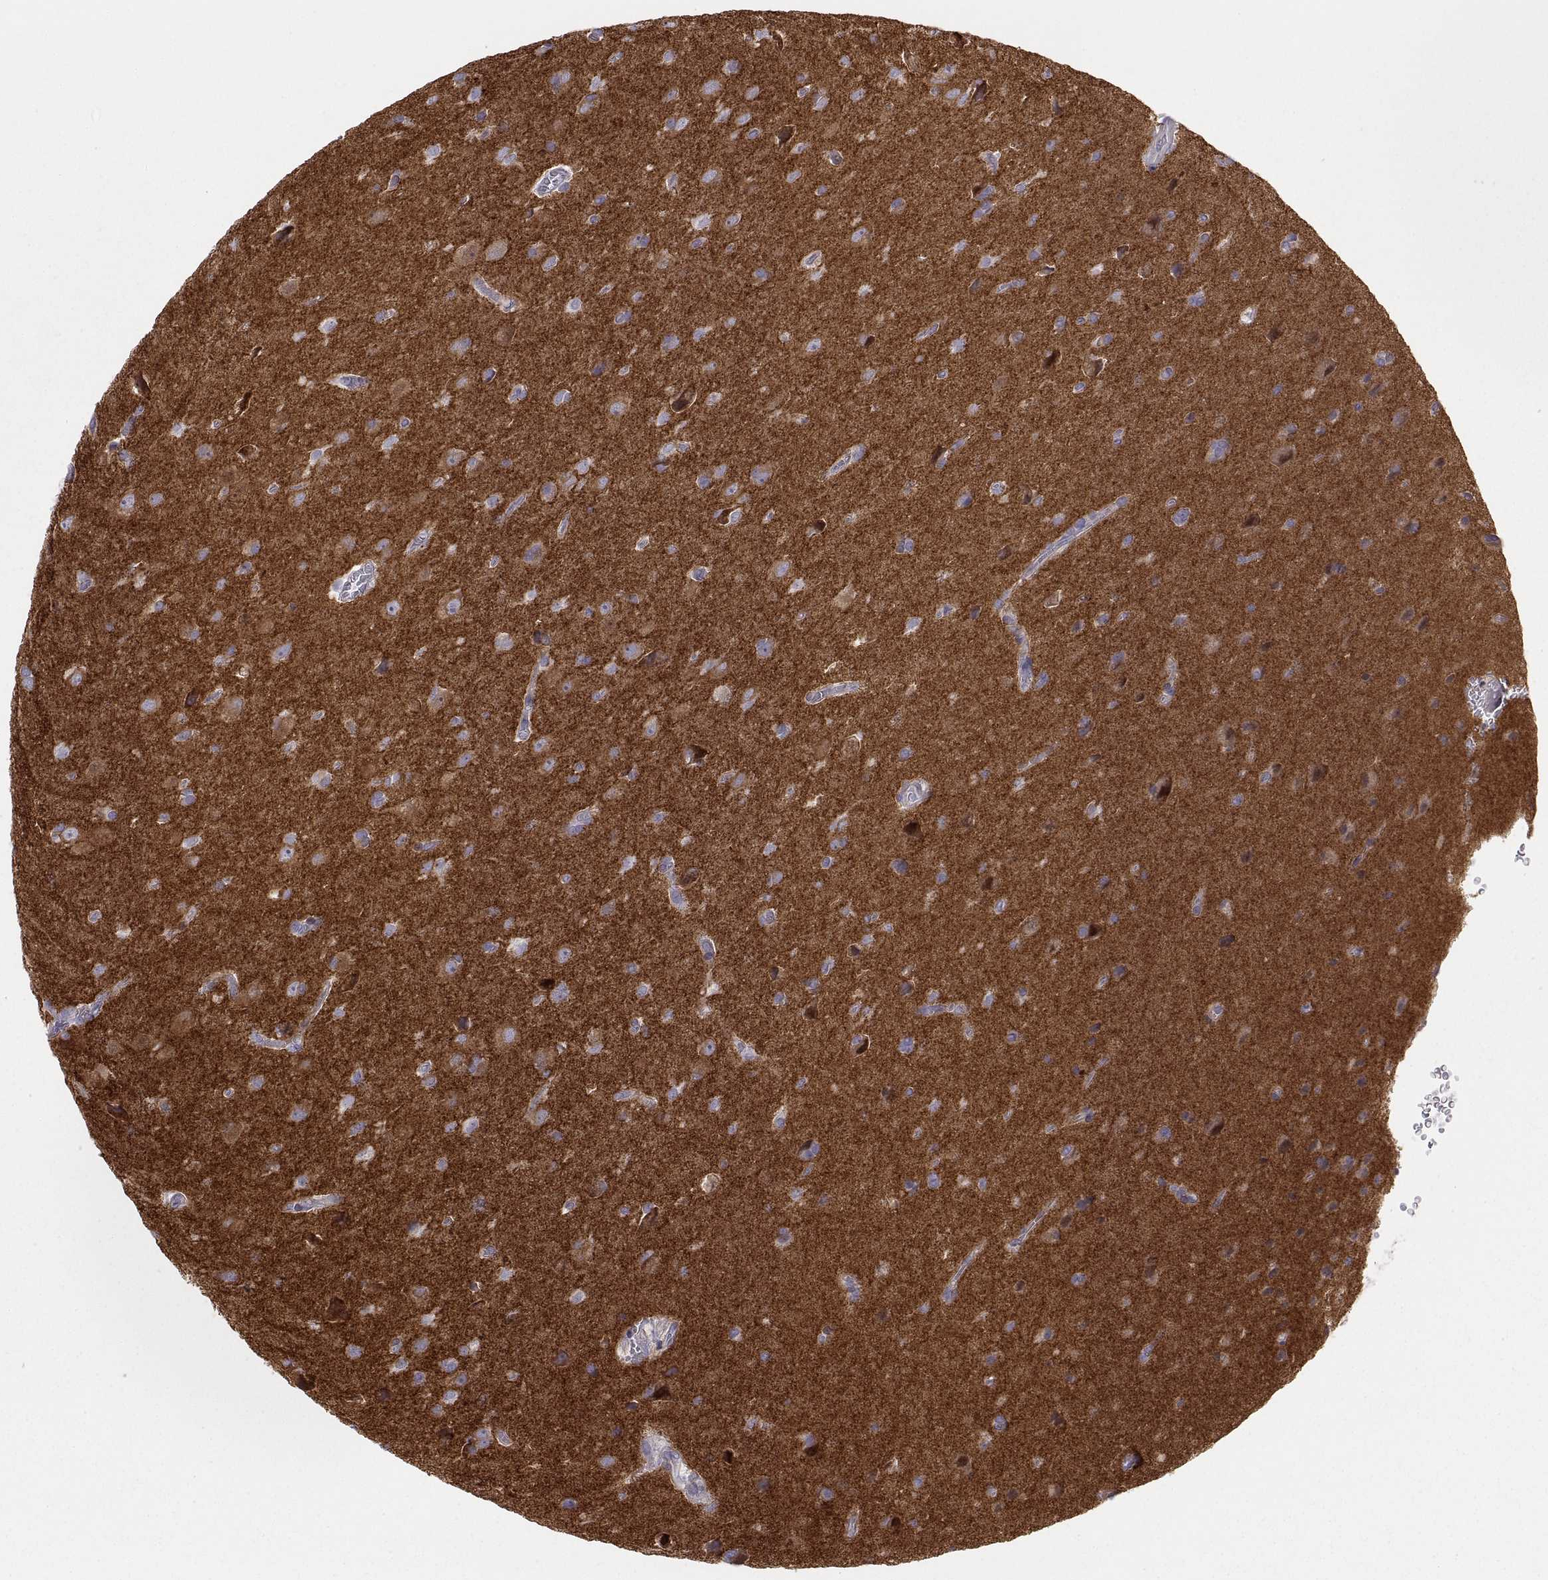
{"staining": {"intensity": "negative", "quantity": "none", "location": "none"}, "tissue": "glioma", "cell_type": "Tumor cells", "image_type": "cancer", "snomed": [{"axis": "morphology", "description": "Glioma, malignant, Low grade"}, {"axis": "topography", "description": "Brain"}], "caption": "This is an immunohistochemistry micrograph of human glioma. There is no positivity in tumor cells.", "gene": "STRC", "patient": {"sex": "male", "age": 58}}